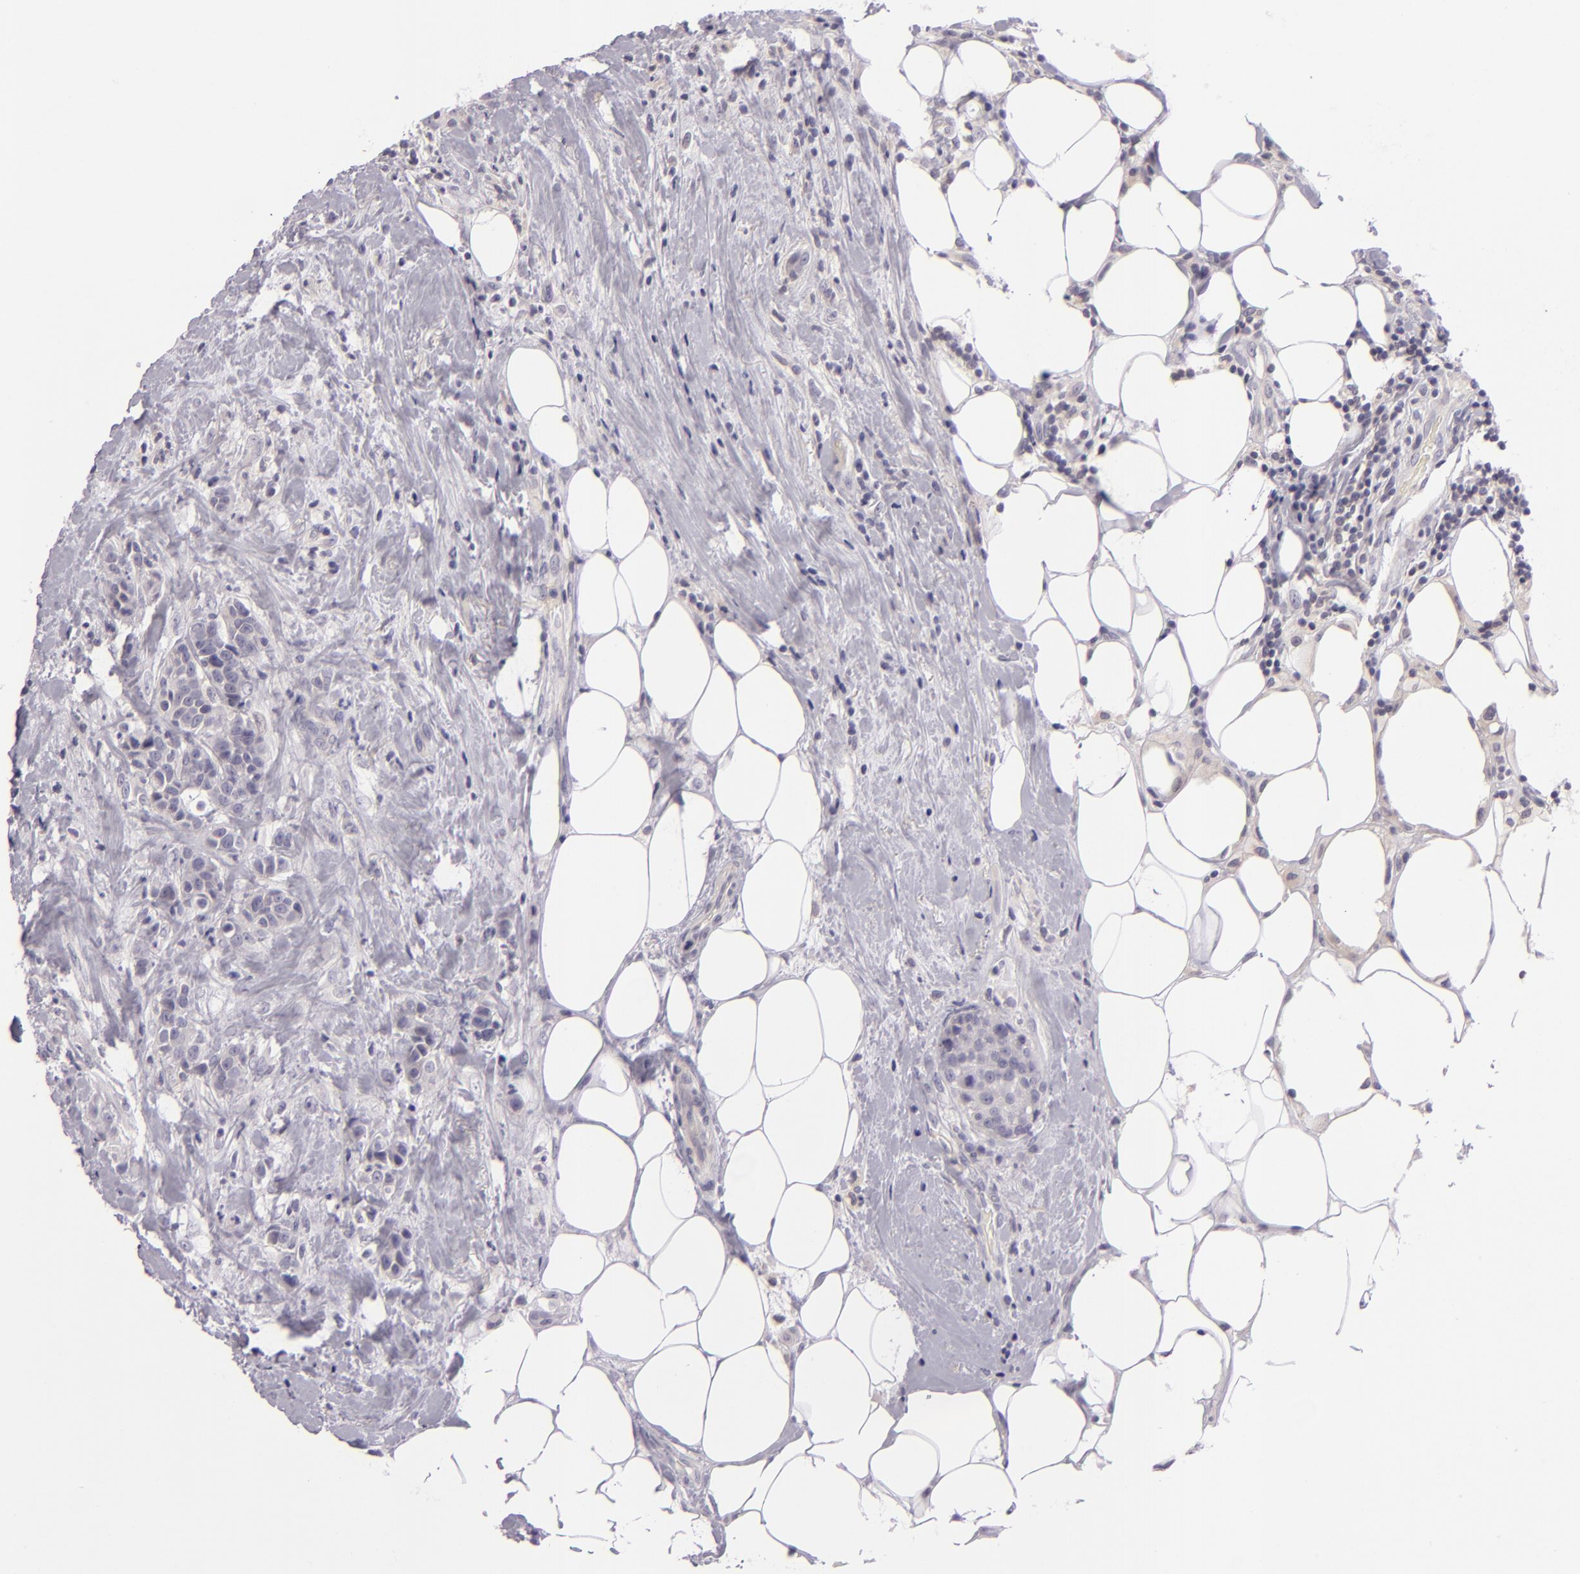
{"staining": {"intensity": "negative", "quantity": "none", "location": "none"}, "tissue": "breast cancer", "cell_type": "Tumor cells", "image_type": "cancer", "snomed": [{"axis": "morphology", "description": "Duct carcinoma"}, {"axis": "topography", "description": "Breast"}], "caption": "Tumor cells are negative for brown protein staining in intraductal carcinoma (breast).", "gene": "EGFL6", "patient": {"sex": "female", "age": 45}}